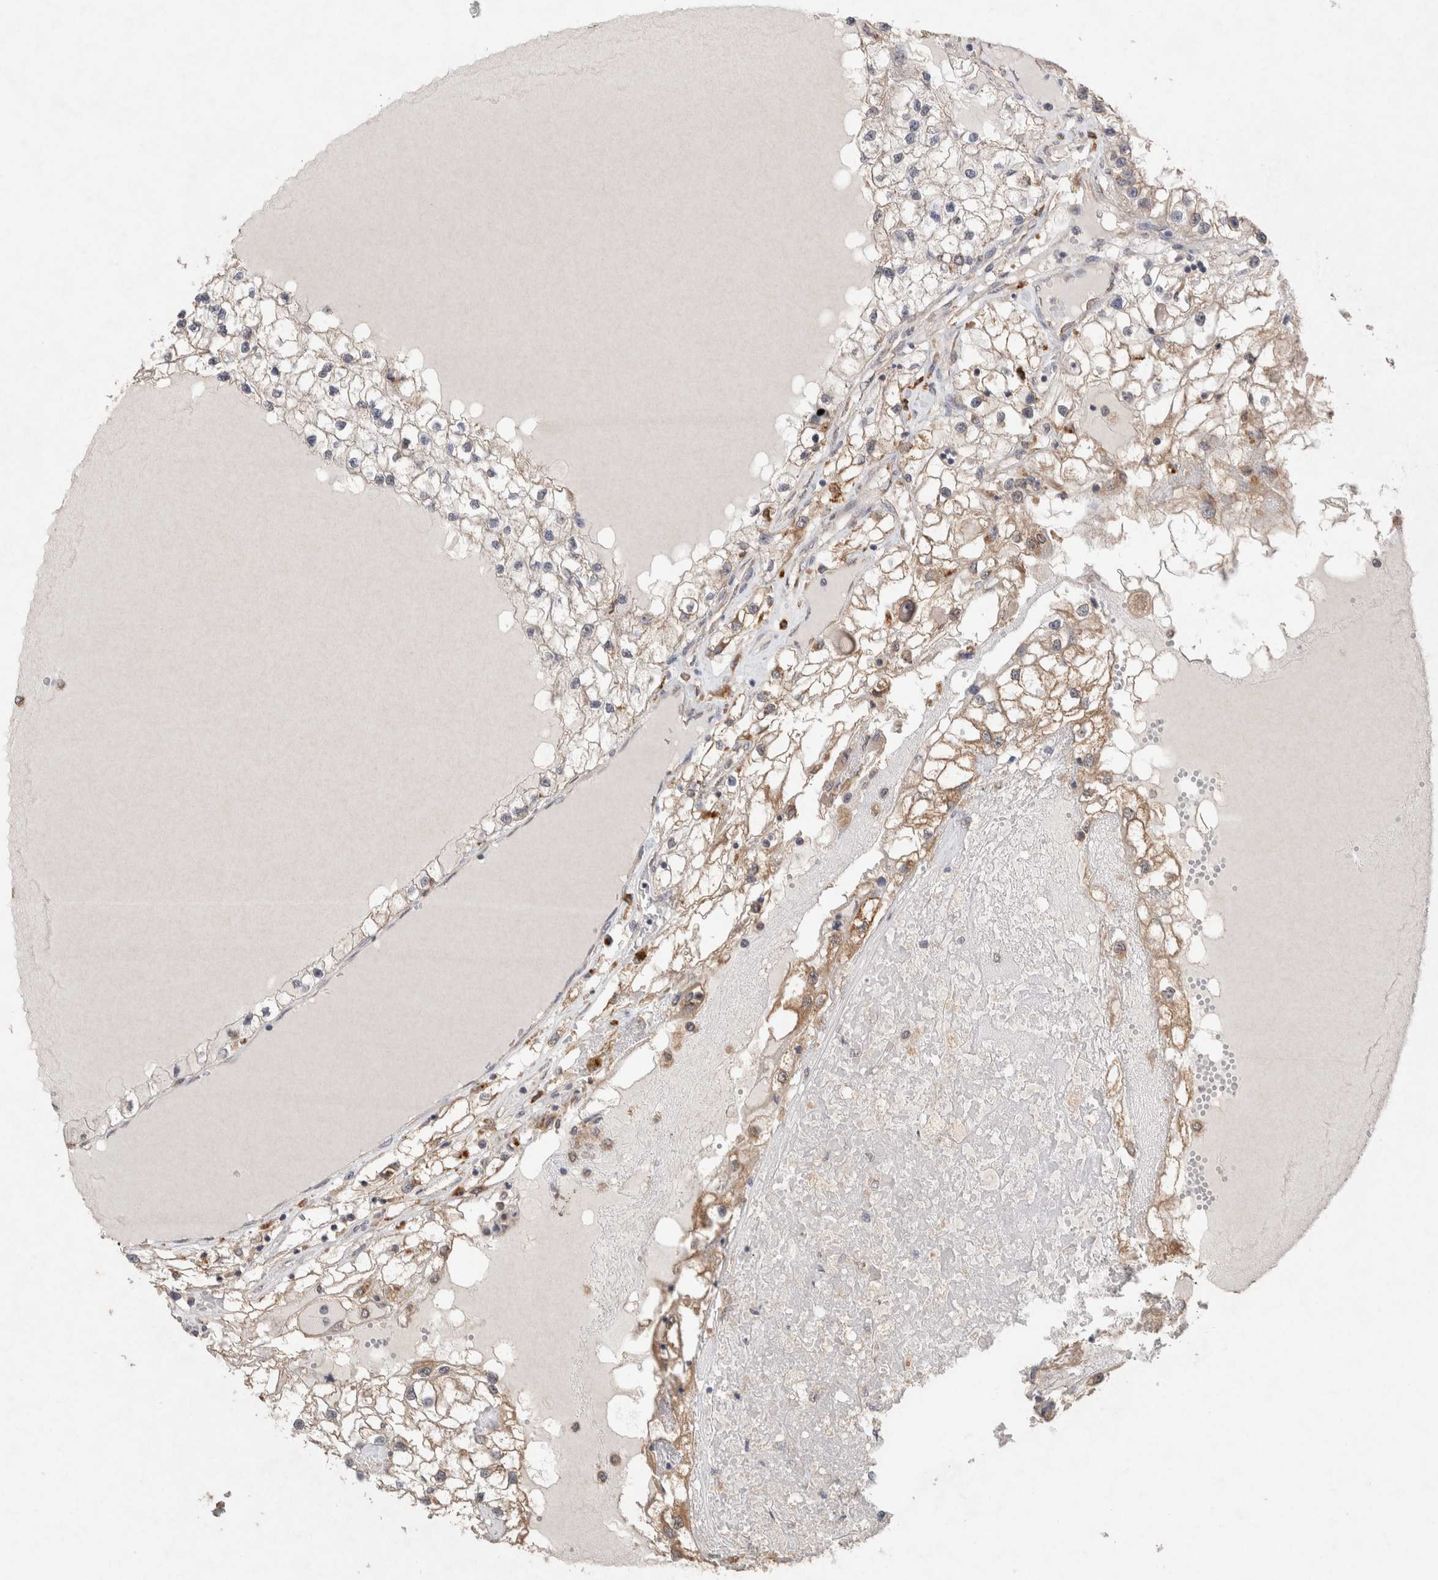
{"staining": {"intensity": "weak", "quantity": ">75%", "location": "cytoplasmic/membranous"}, "tissue": "renal cancer", "cell_type": "Tumor cells", "image_type": "cancer", "snomed": [{"axis": "morphology", "description": "Adenocarcinoma, NOS"}, {"axis": "topography", "description": "Kidney"}], "caption": "This is an image of immunohistochemistry (IHC) staining of adenocarcinoma (renal), which shows weak positivity in the cytoplasmic/membranous of tumor cells.", "gene": "RAB14", "patient": {"sex": "male", "age": 68}}